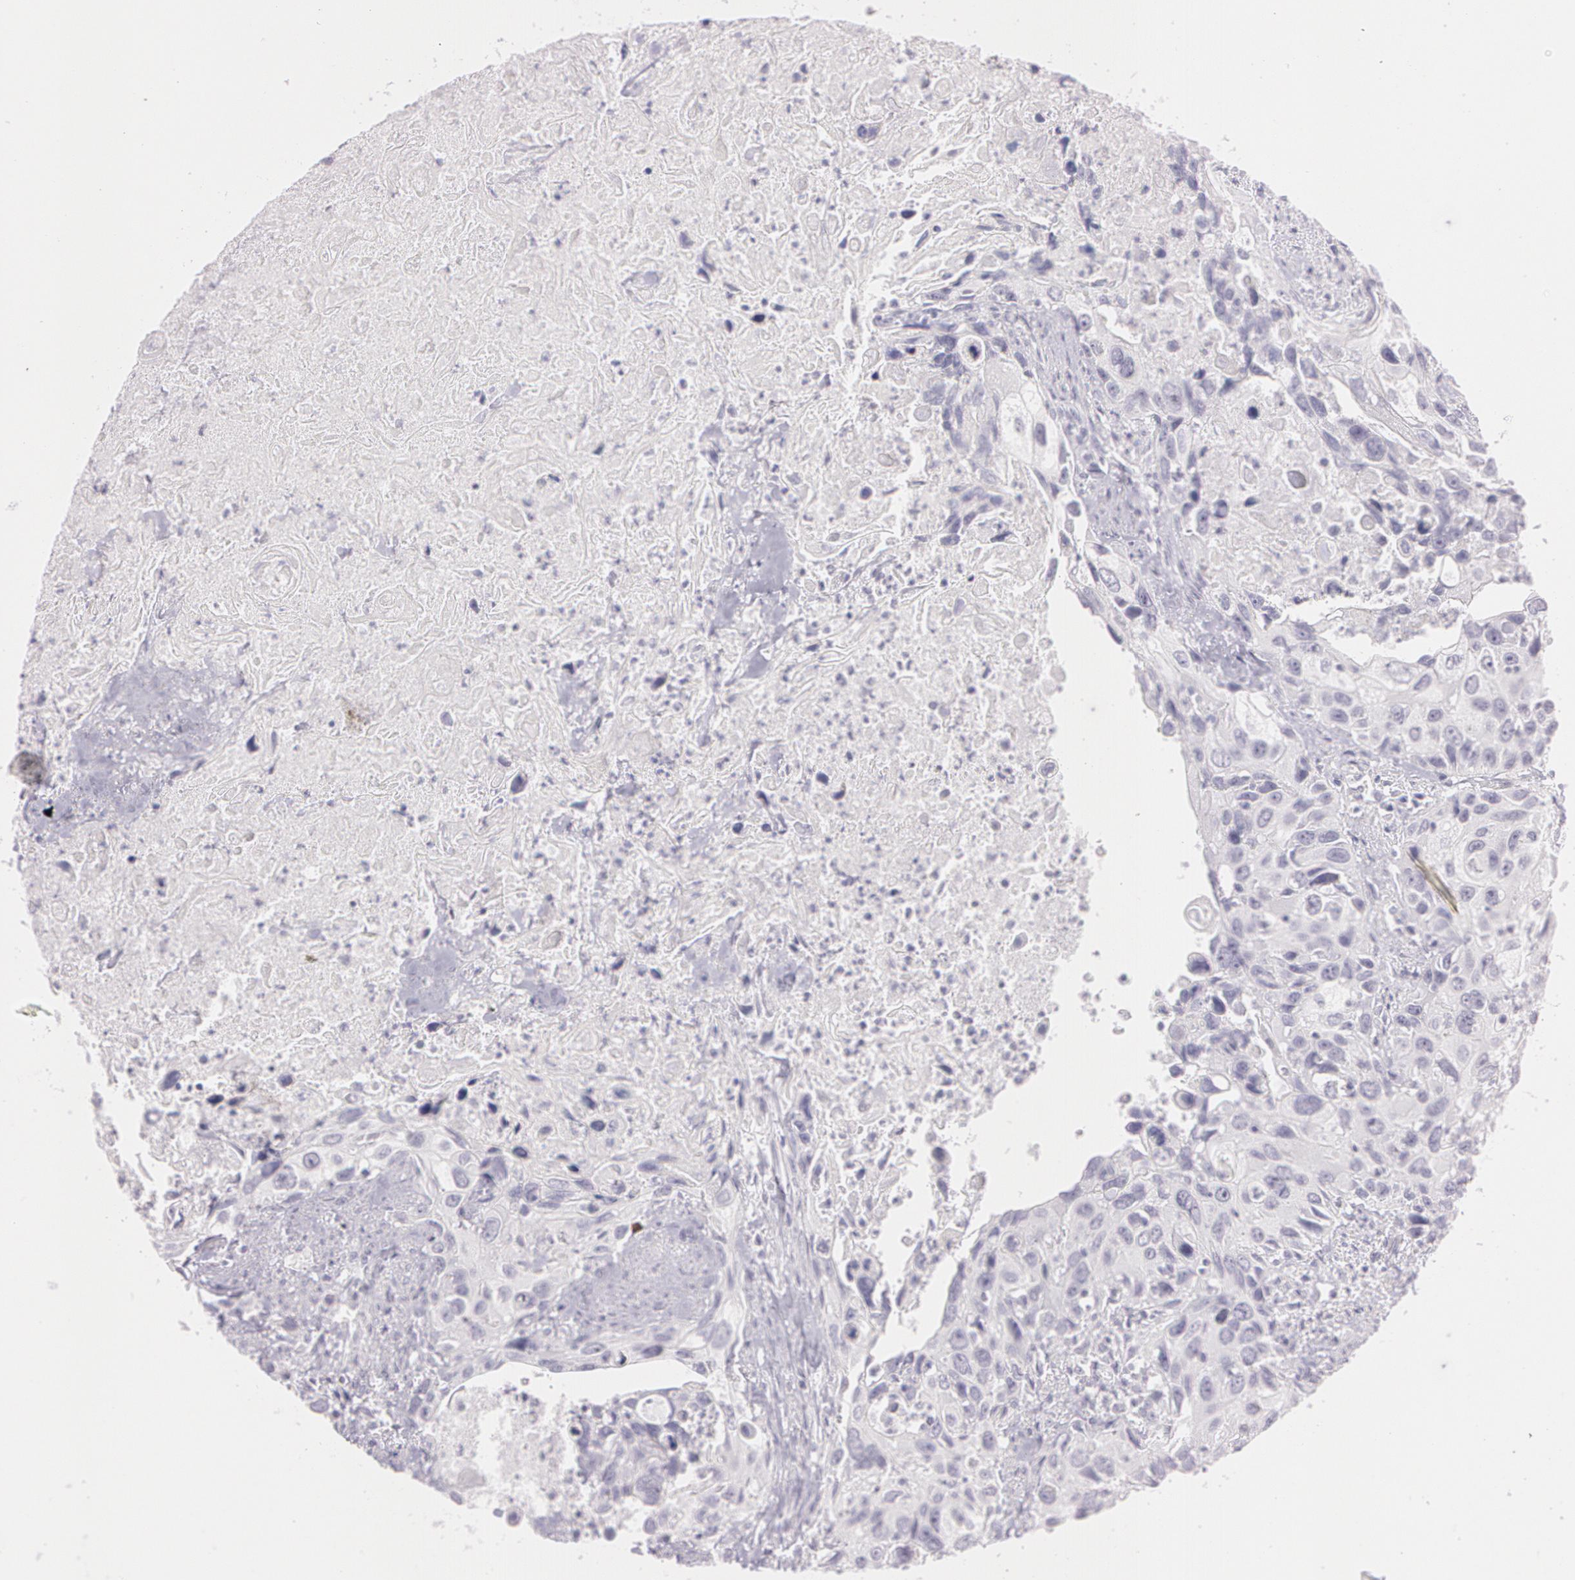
{"staining": {"intensity": "negative", "quantity": "none", "location": "none"}, "tissue": "urothelial cancer", "cell_type": "Tumor cells", "image_type": "cancer", "snomed": [{"axis": "morphology", "description": "Urothelial carcinoma, High grade"}, {"axis": "topography", "description": "Urinary bladder"}], "caption": "A photomicrograph of human urothelial cancer is negative for staining in tumor cells.", "gene": "OTC", "patient": {"sex": "male", "age": 71}}